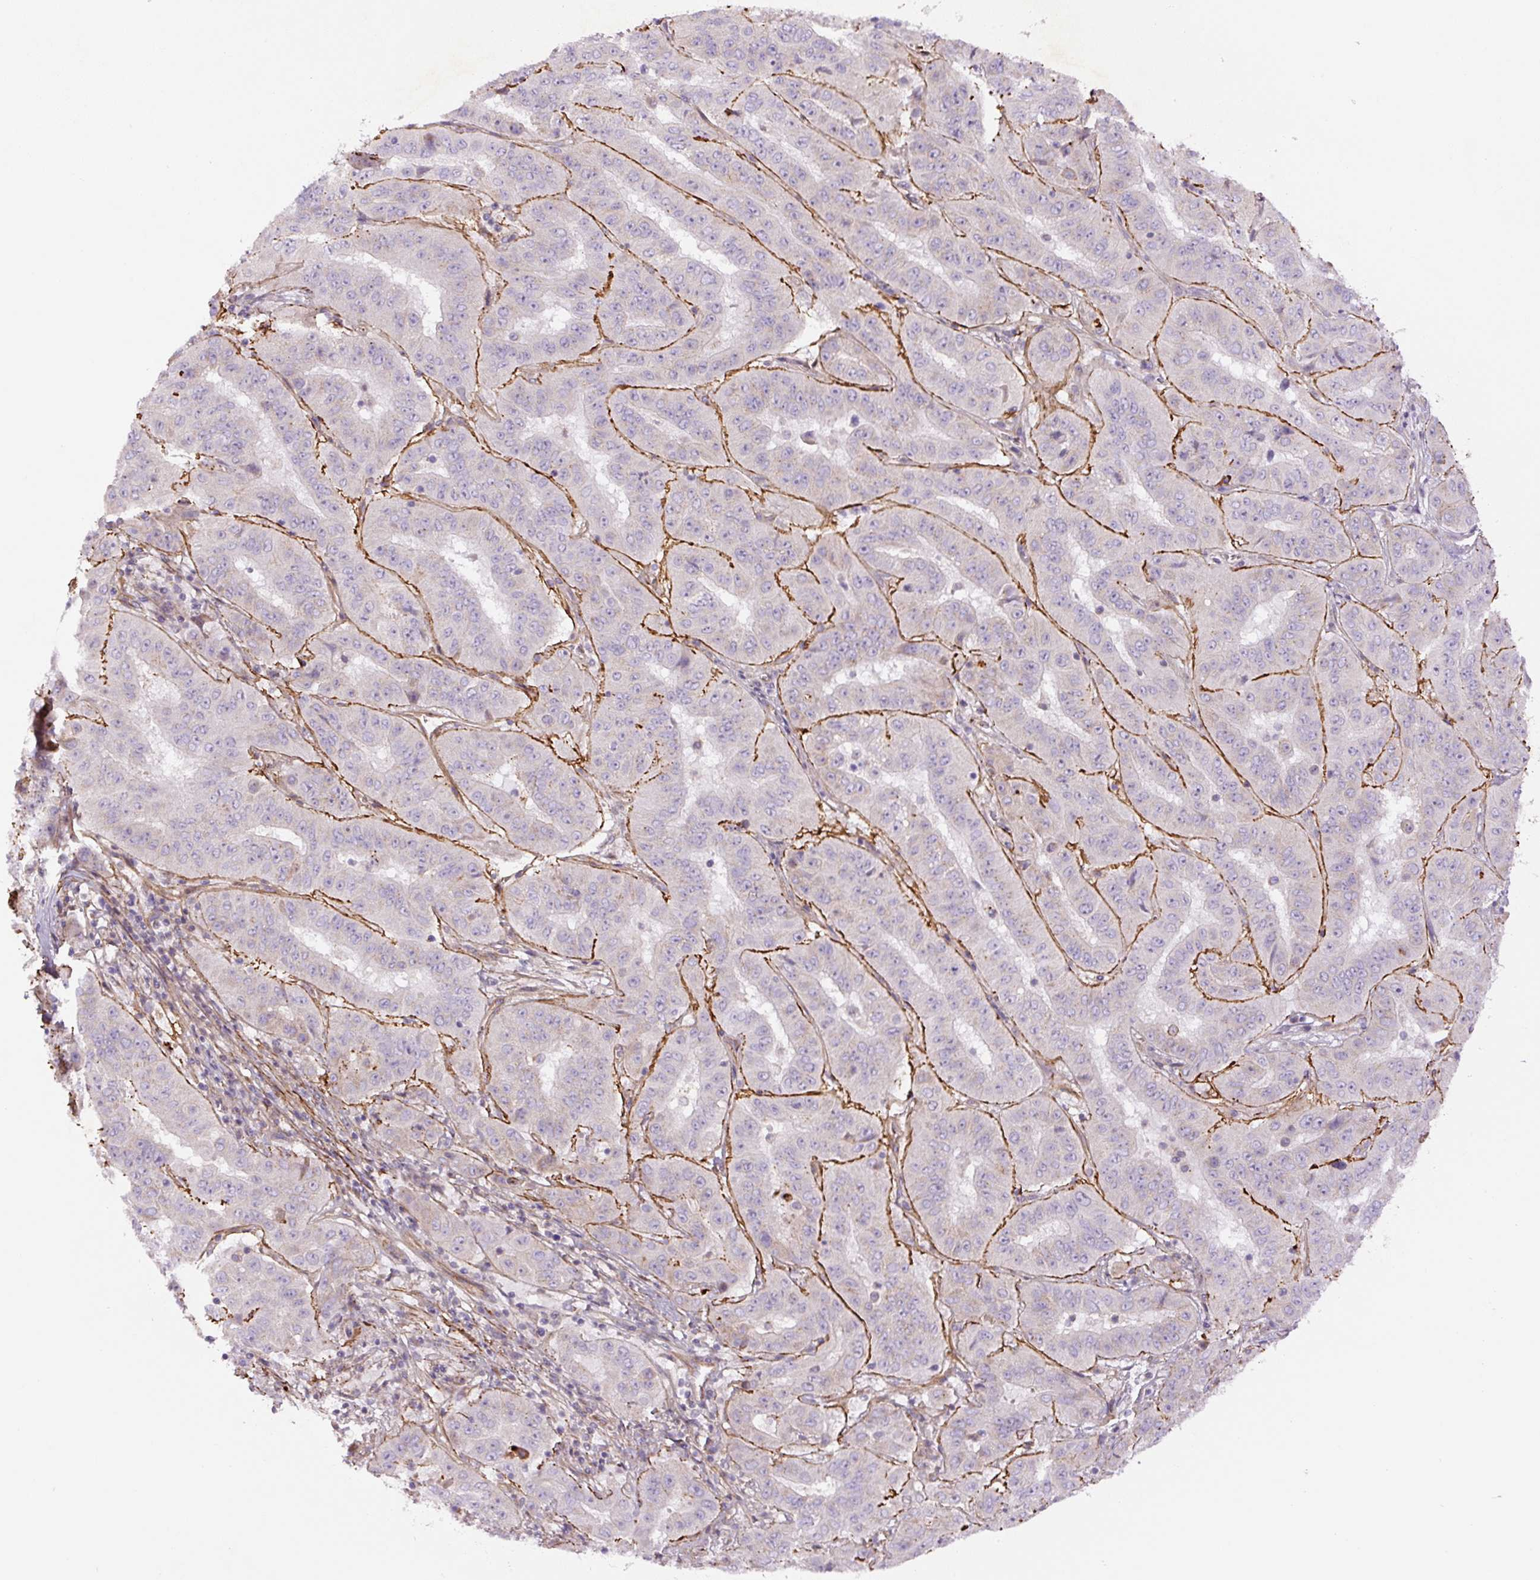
{"staining": {"intensity": "negative", "quantity": "none", "location": "none"}, "tissue": "pancreatic cancer", "cell_type": "Tumor cells", "image_type": "cancer", "snomed": [{"axis": "morphology", "description": "Adenocarcinoma, NOS"}, {"axis": "topography", "description": "Pancreas"}], "caption": "Micrograph shows no protein positivity in tumor cells of adenocarcinoma (pancreatic) tissue.", "gene": "CCNI2", "patient": {"sex": "male", "age": 63}}